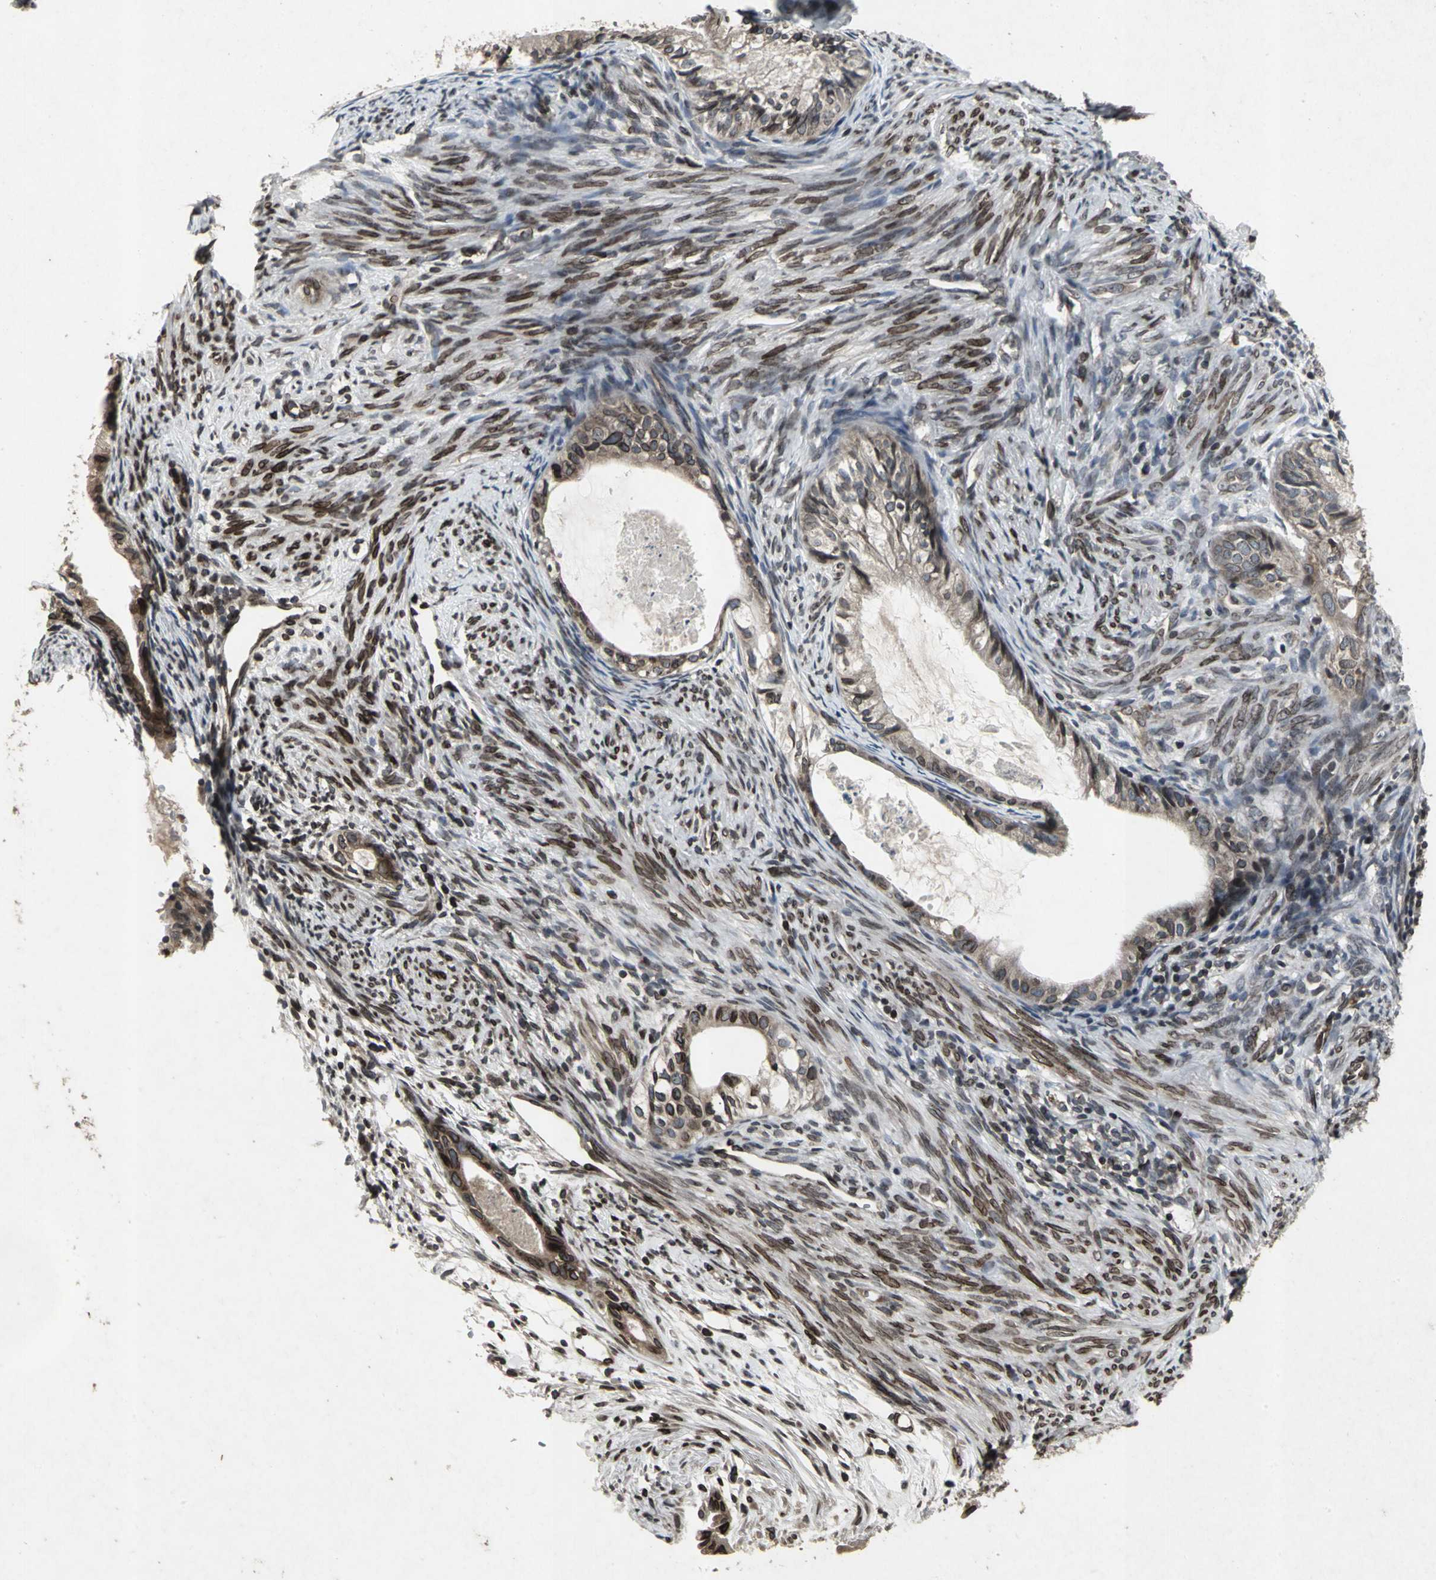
{"staining": {"intensity": "strong", "quantity": ">75%", "location": "nuclear"}, "tissue": "cervical cancer", "cell_type": "Tumor cells", "image_type": "cancer", "snomed": [{"axis": "morphology", "description": "Normal tissue, NOS"}, {"axis": "morphology", "description": "Adenocarcinoma, NOS"}, {"axis": "topography", "description": "Cervix"}, {"axis": "topography", "description": "Endometrium"}], "caption": "Immunohistochemistry (IHC) (DAB) staining of human adenocarcinoma (cervical) shows strong nuclear protein positivity in approximately >75% of tumor cells. (Stains: DAB in brown, nuclei in blue, Microscopy: brightfield microscopy at high magnification).", "gene": "SH2B3", "patient": {"sex": "female", "age": 86}}